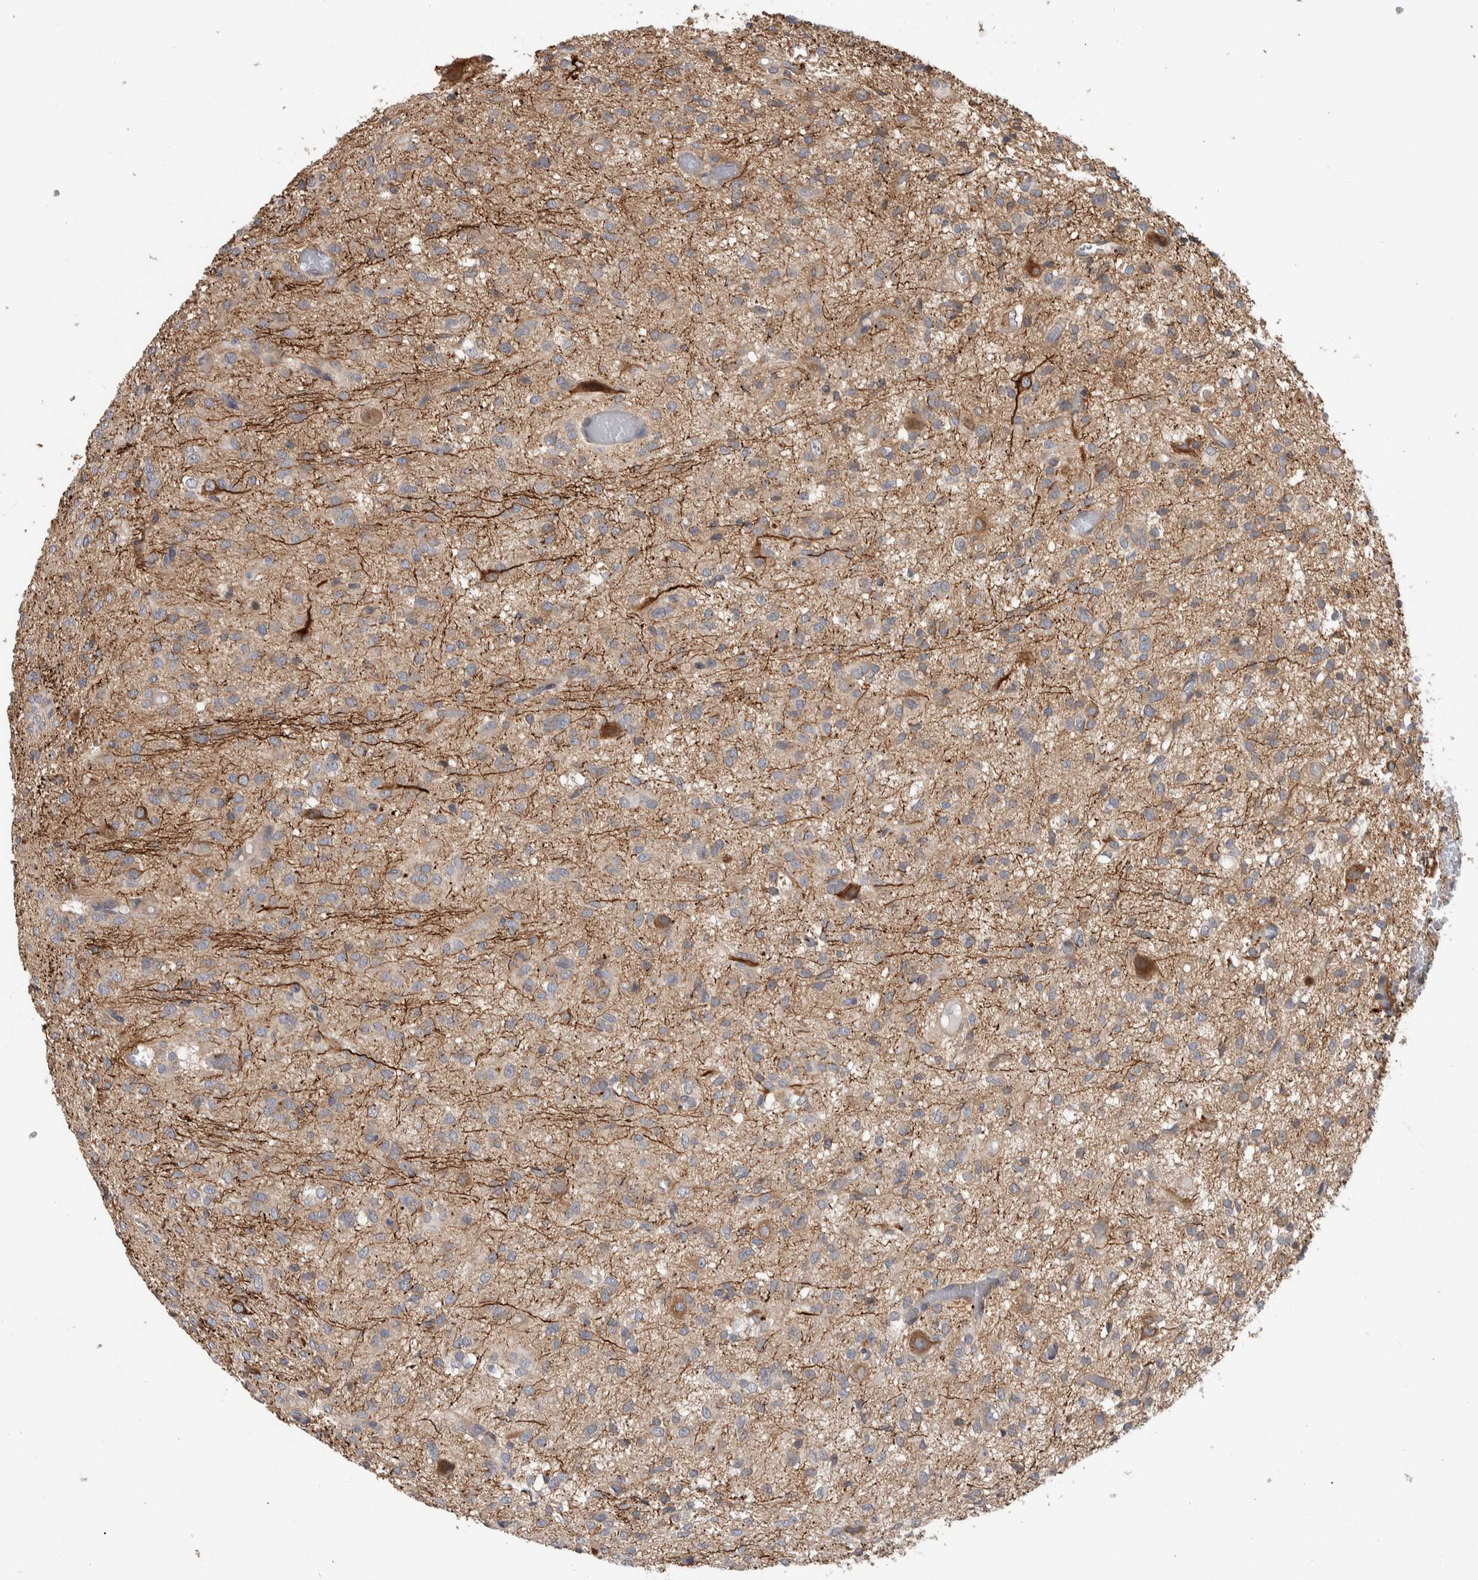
{"staining": {"intensity": "weak", "quantity": "<25%", "location": "cytoplasmic/membranous"}, "tissue": "glioma", "cell_type": "Tumor cells", "image_type": "cancer", "snomed": [{"axis": "morphology", "description": "Glioma, malignant, High grade"}, {"axis": "topography", "description": "Brain"}], "caption": "Glioma was stained to show a protein in brown. There is no significant positivity in tumor cells.", "gene": "SDCBP", "patient": {"sex": "female", "age": 59}}